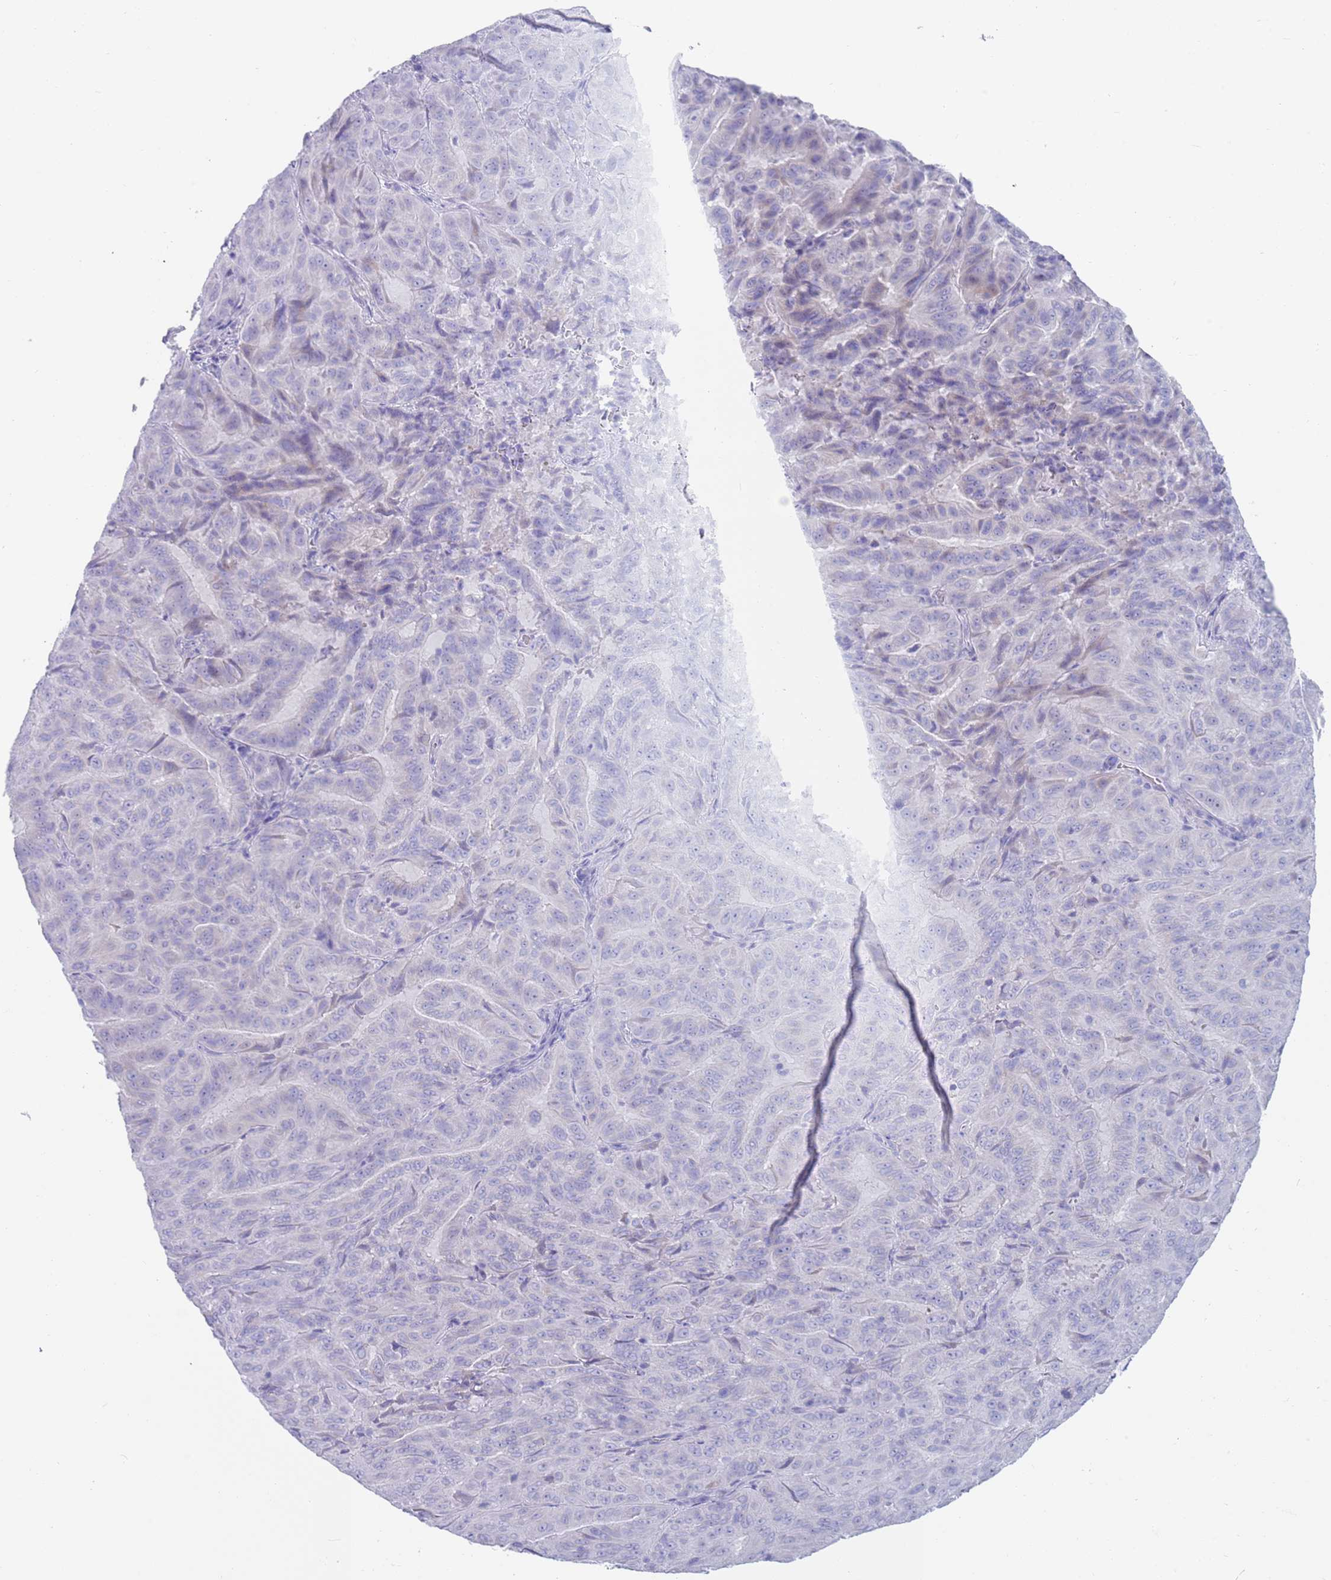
{"staining": {"intensity": "negative", "quantity": "none", "location": "none"}, "tissue": "pancreatic cancer", "cell_type": "Tumor cells", "image_type": "cancer", "snomed": [{"axis": "morphology", "description": "Adenocarcinoma, NOS"}, {"axis": "topography", "description": "Pancreas"}], "caption": "A histopathology image of human pancreatic adenocarcinoma is negative for staining in tumor cells. (DAB immunohistochemistry (IHC) visualized using brightfield microscopy, high magnification).", "gene": "CPXM2", "patient": {"sex": "male", "age": 63}}